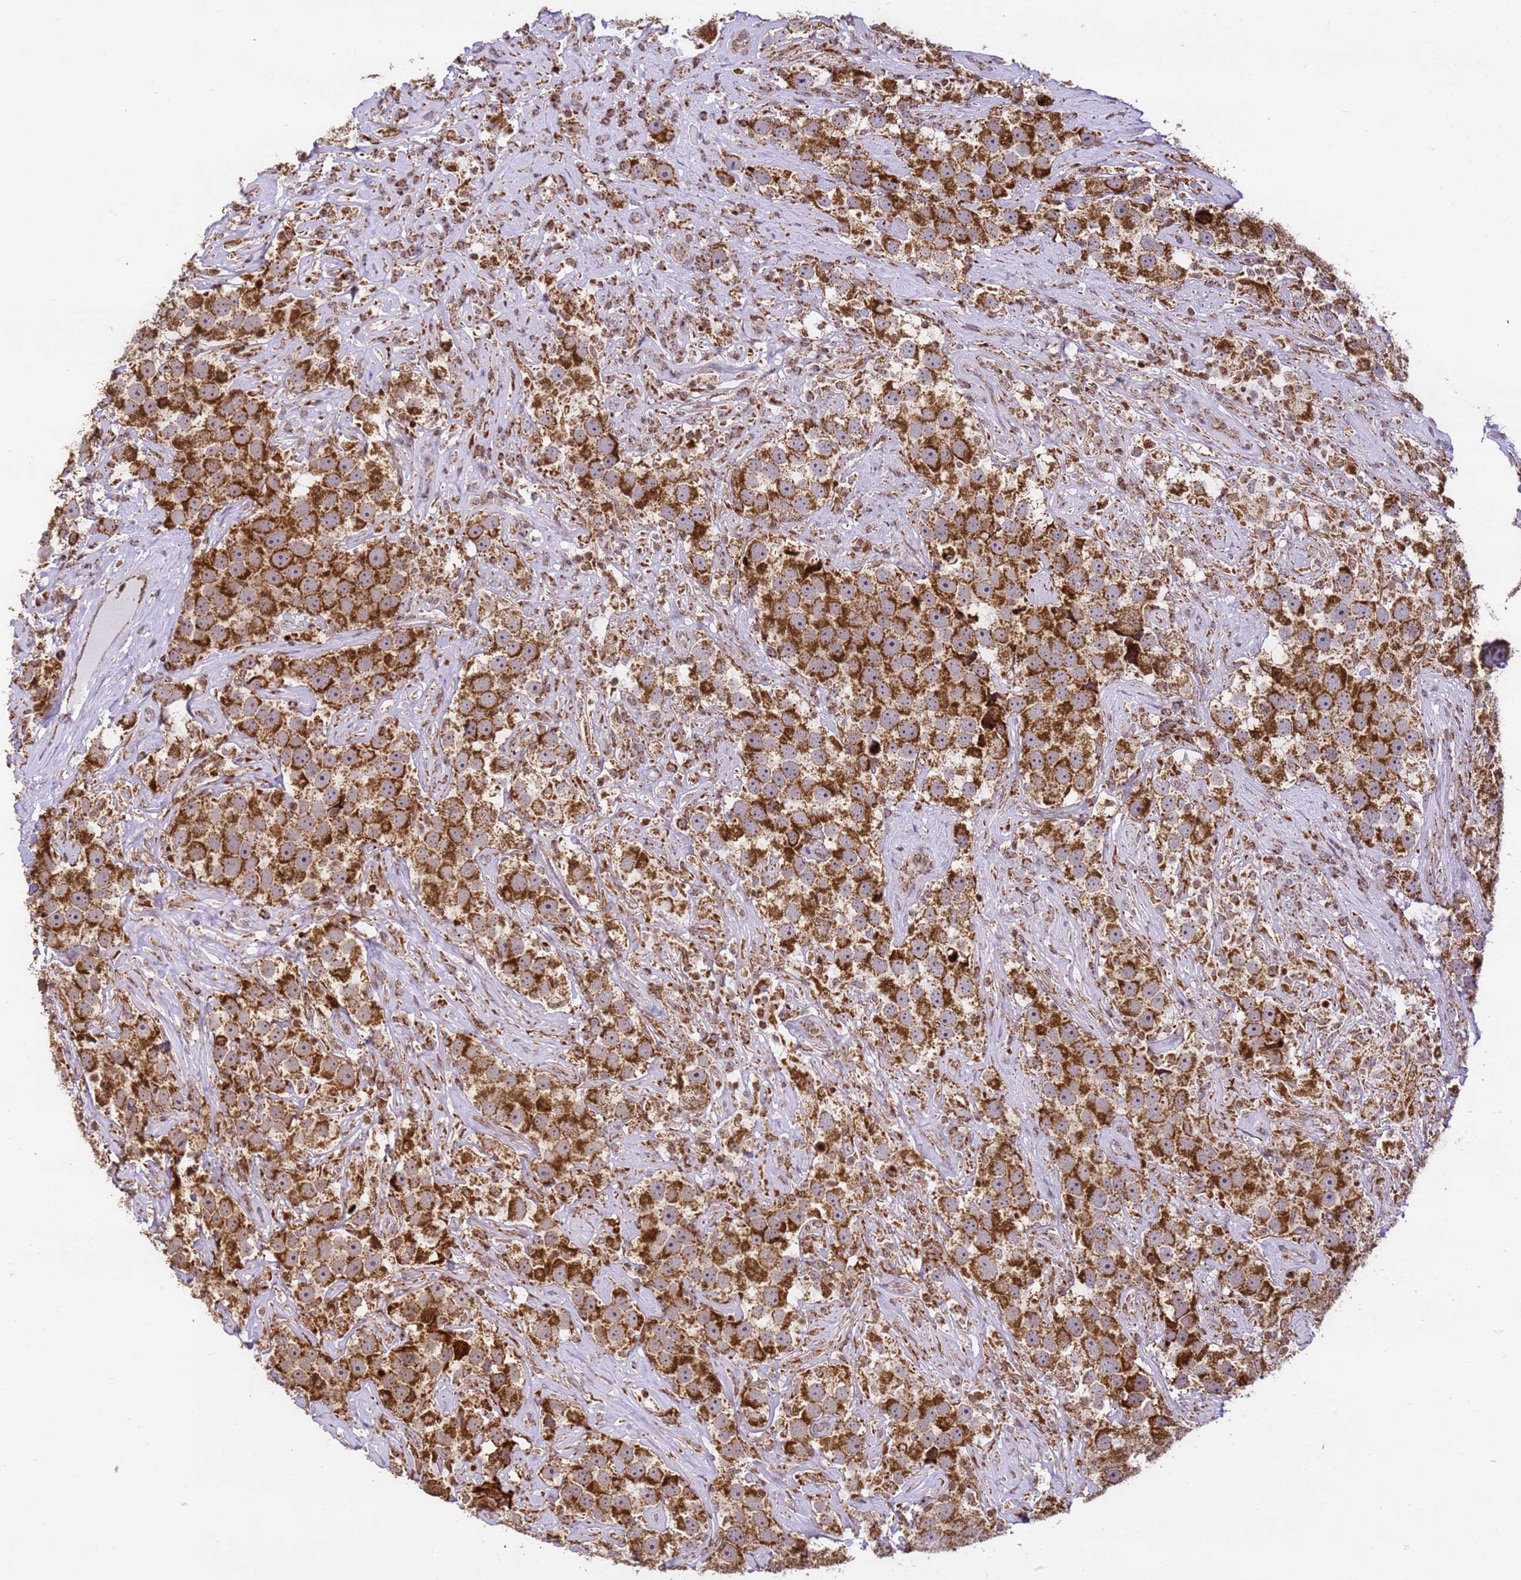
{"staining": {"intensity": "strong", "quantity": ">75%", "location": "cytoplasmic/membranous"}, "tissue": "testis cancer", "cell_type": "Tumor cells", "image_type": "cancer", "snomed": [{"axis": "morphology", "description": "Seminoma, NOS"}, {"axis": "topography", "description": "Testis"}], "caption": "Immunohistochemical staining of human testis cancer (seminoma) reveals strong cytoplasmic/membranous protein staining in about >75% of tumor cells. The staining was performed using DAB, with brown indicating positive protein expression. Nuclei are stained blue with hematoxylin.", "gene": "HSPE1", "patient": {"sex": "male", "age": 49}}